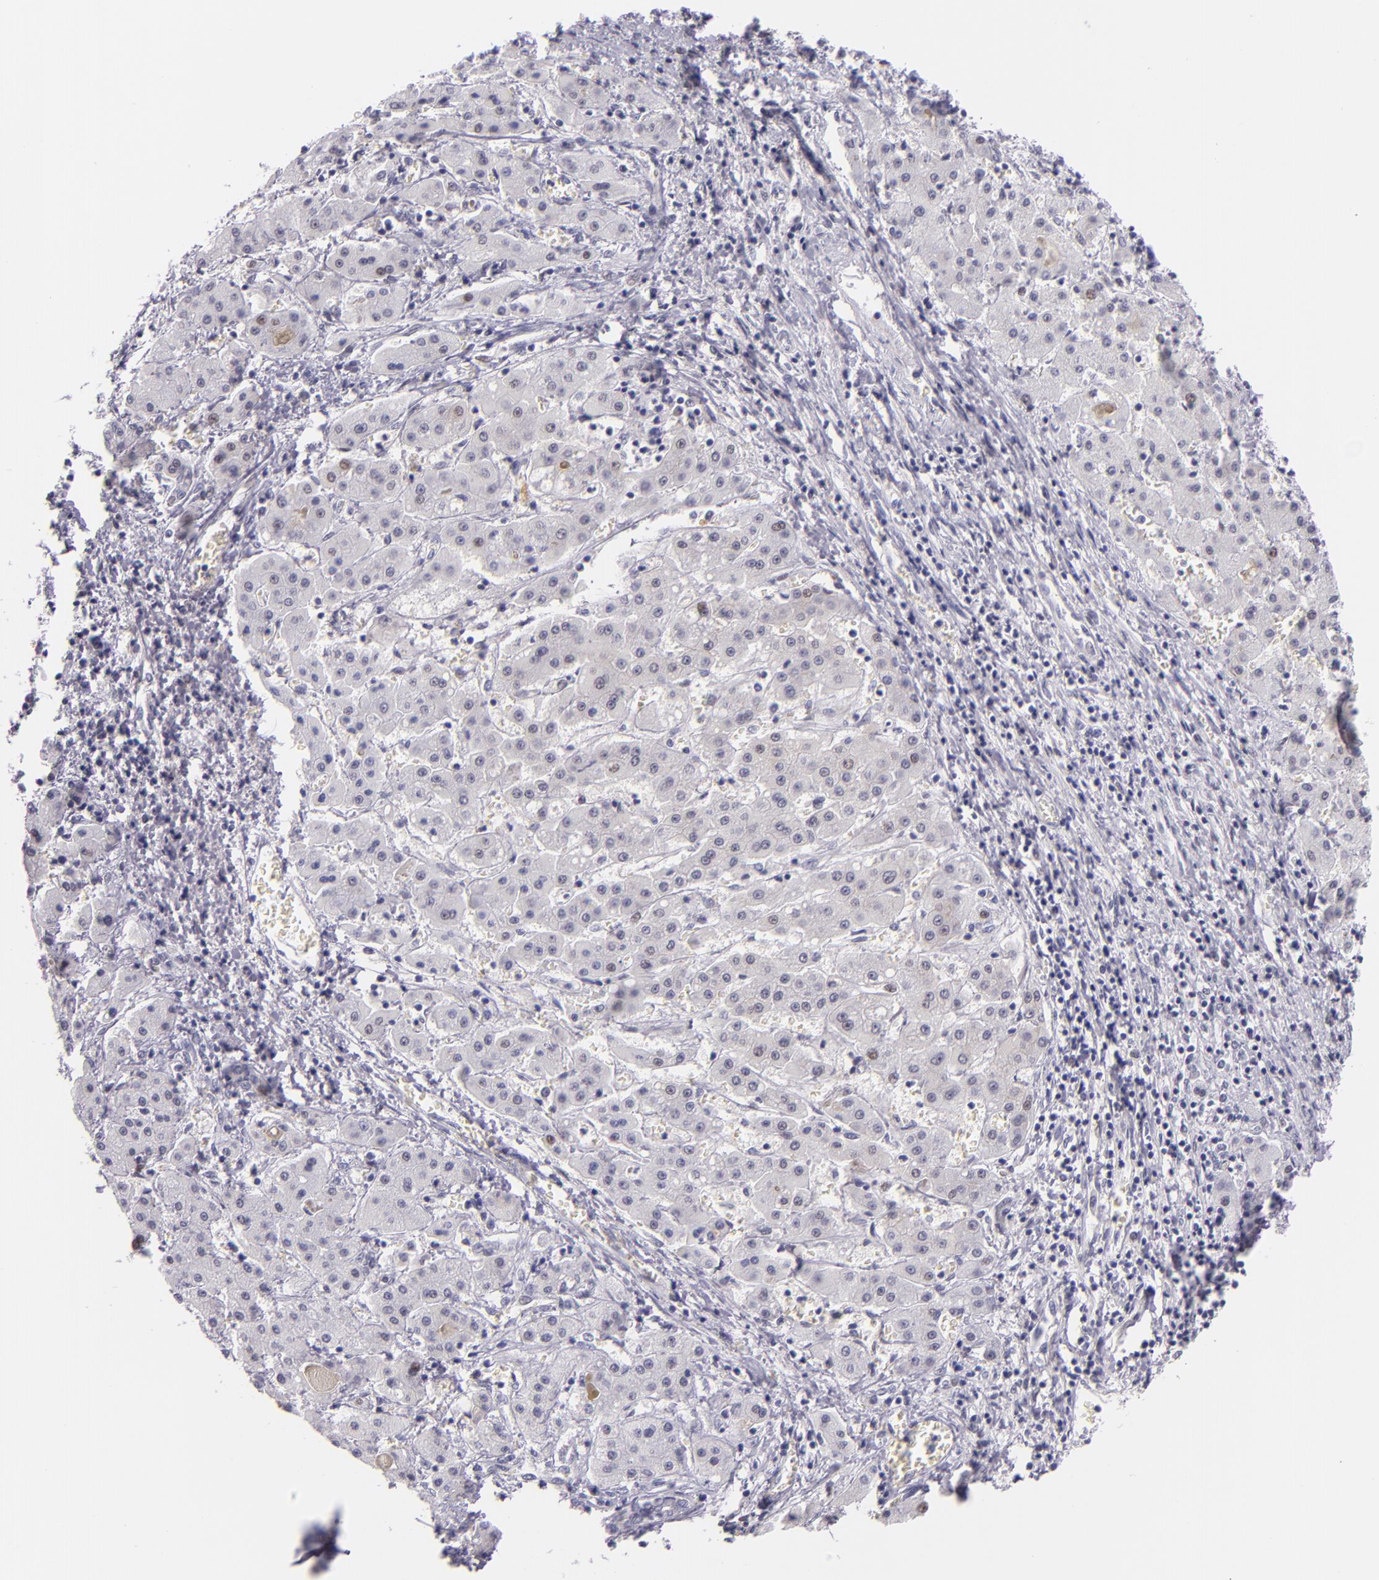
{"staining": {"intensity": "weak", "quantity": "25%-75%", "location": "cytoplasmic/membranous"}, "tissue": "liver cancer", "cell_type": "Tumor cells", "image_type": "cancer", "snomed": [{"axis": "morphology", "description": "Carcinoma, Hepatocellular, NOS"}, {"axis": "topography", "description": "Liver"}], "caption": "Immunohistochemistry histopathology image of neoplastic tissue: human hepatocellular carcinoma (liver) stained using immunohistochemistry (IHC) reveals low levels of weak protein expression localized specifically in the cytoplasmic/membranous of tumor cells, appearing as a cytoplasmic/membranous brown color.", "gene": "HSP90AA1", "patient": {"sex": "male", "age": 24}}